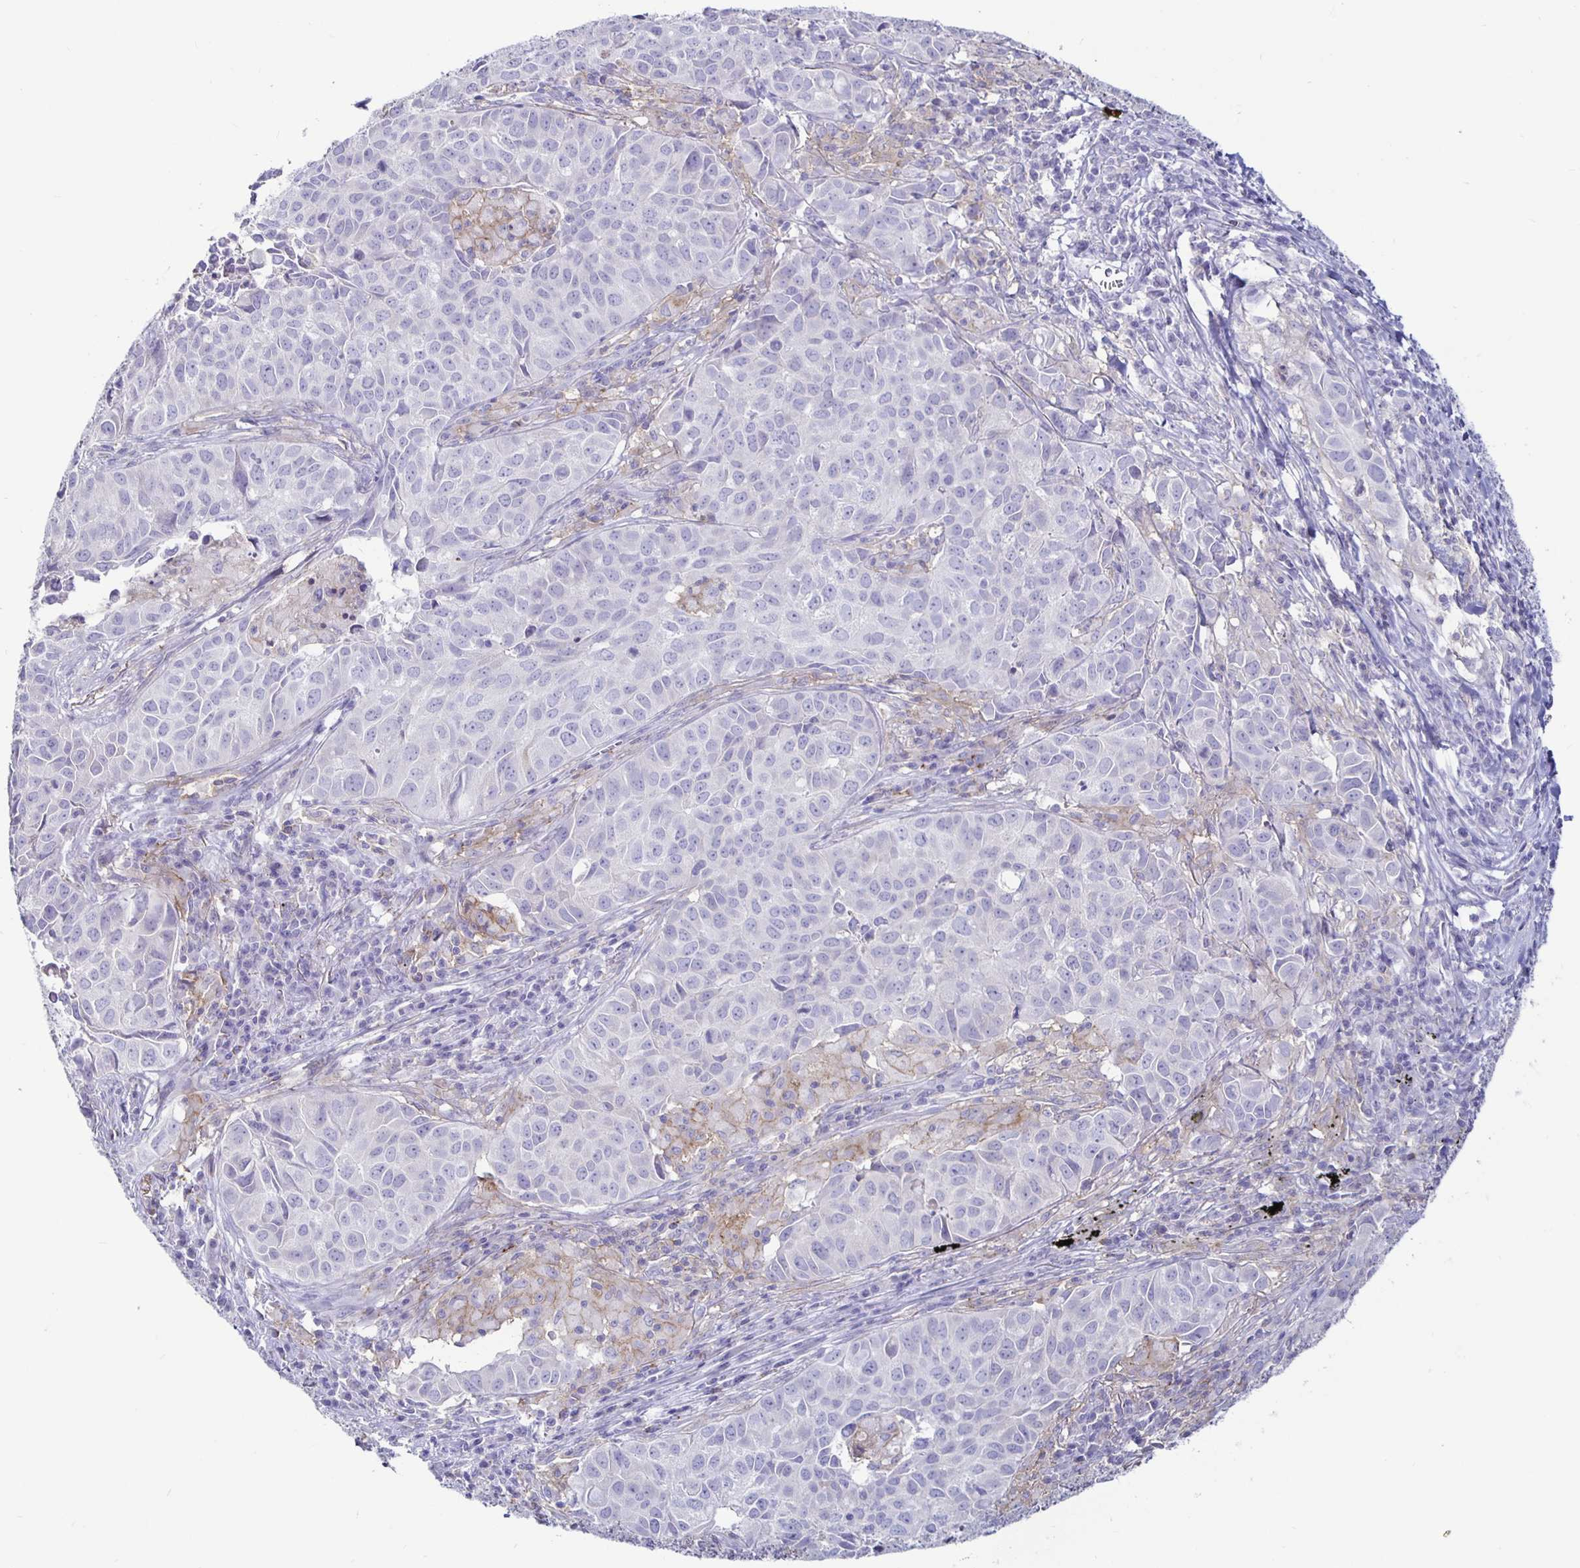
{"staining": {"intensity": "negative", "quantity": "none", "location": "none"}, "tissue": "lung cancer", "cell_type": "Tumor cells", "image_type": "cancer", "snomed": [{"axis": "morphology", "description": "Adenocarcinoma, NOS"}, {"axis": "topography", "description": "Lung"}], "caption": "Tumor cells are negative for brown protein staining in adenocarcinoma (lung). Brightfield microscopy of IHC stained with DAB (3,3'-diaminobenzidine) (brown) and hematoxylin (blue), captured at high magnification.", "gene": "SIRPA", "patient": {"sex": "female", "age": 50}}